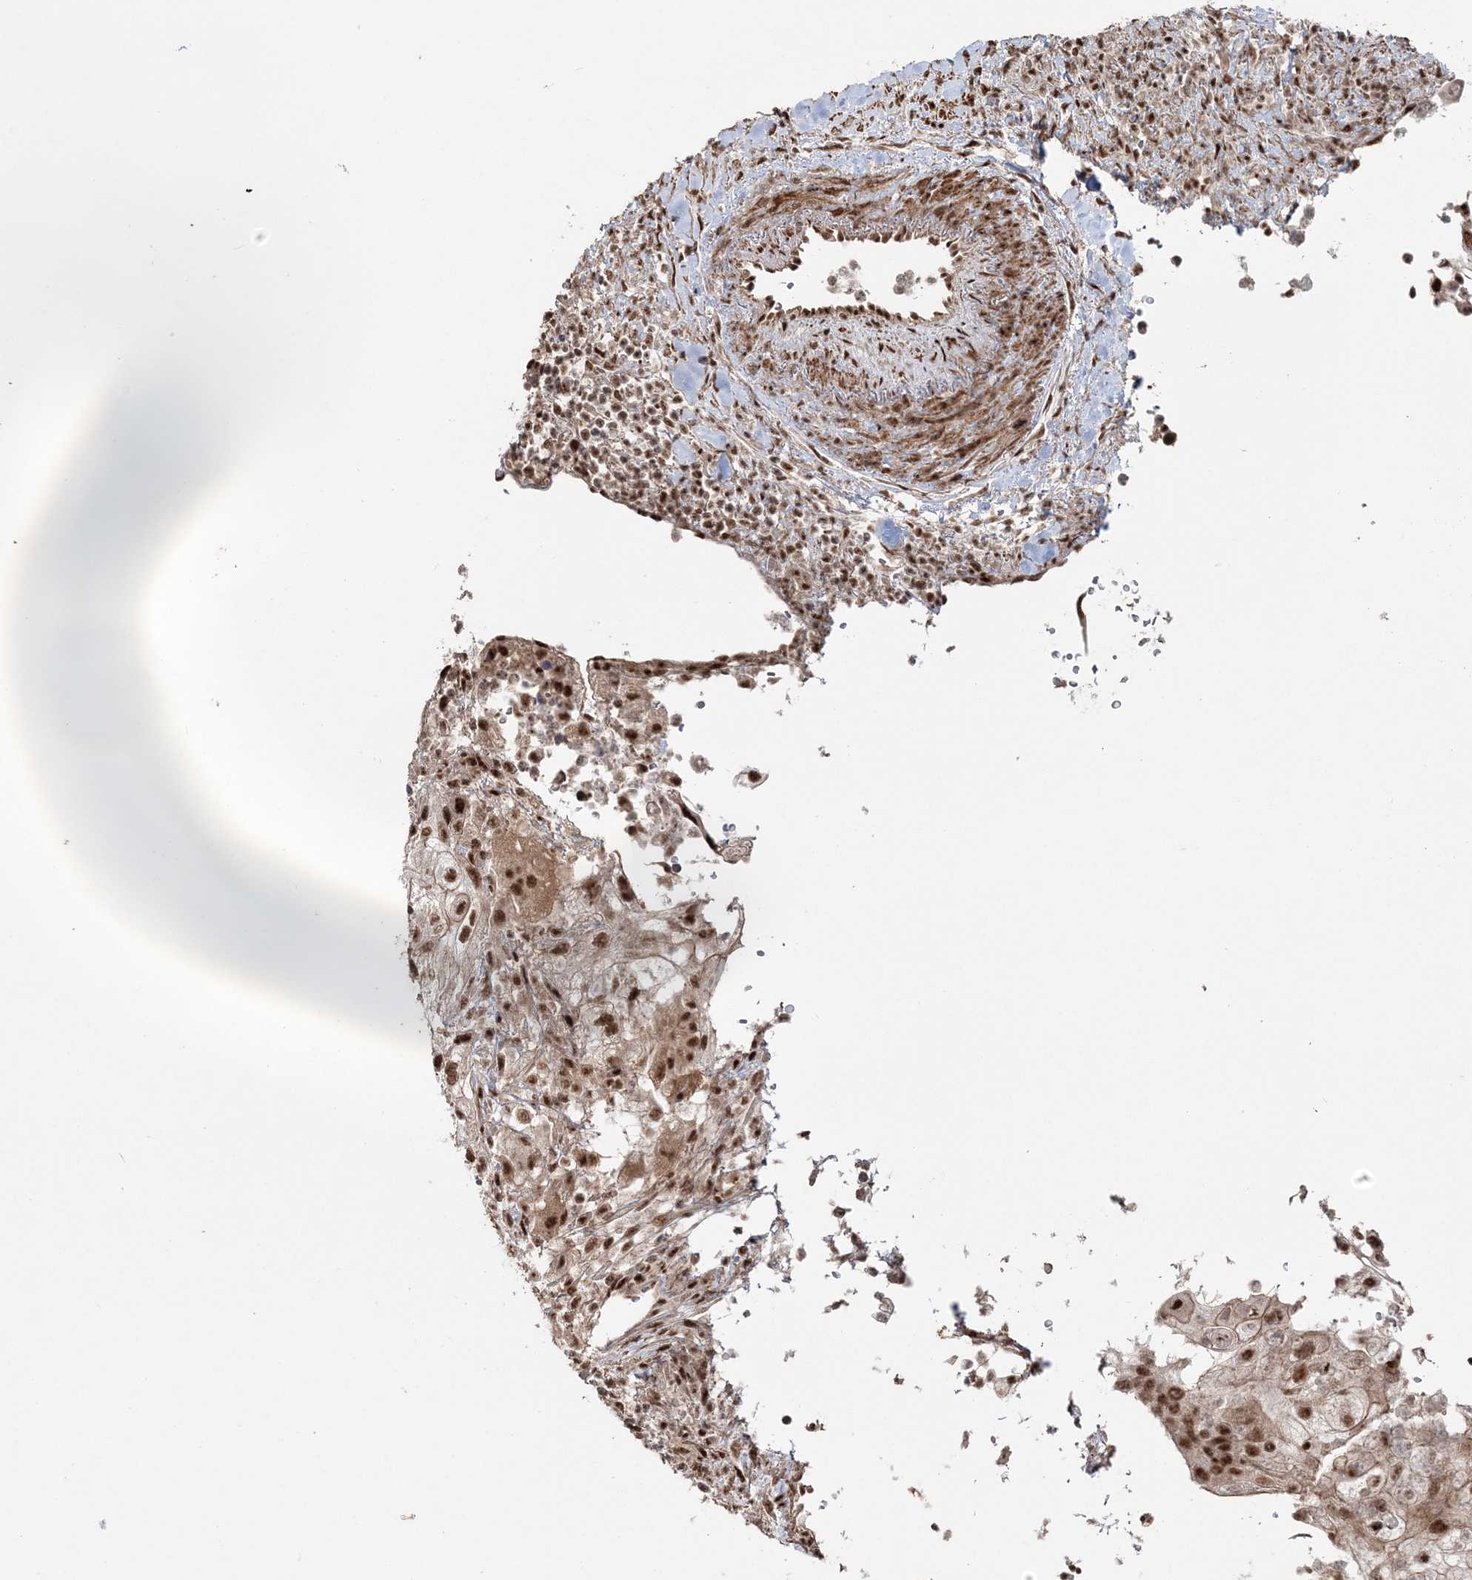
{"staining": {"intensity": "moderate", "quantity": ">75%", "location": "nuclear"}, "tissue": "urothelial cancer", "cell_type": "Tumor cells", "image_type": "cancer", "snomed": [{"axis": "morphology", "description": "Urothelial carcinoma, High grade"}, {"axis": "topography", "description": "Urinary bladder"}], "caption": "Urothelial carcinoma (high-grade) was stained to show a protein in brown. There is medium levels of moderate nuclear positivity in approximately >75% of tumor cells. Nuclei are stained in blue.", "gene": "EXOSC8", "patient": {"sex": "female", "age": 60}}